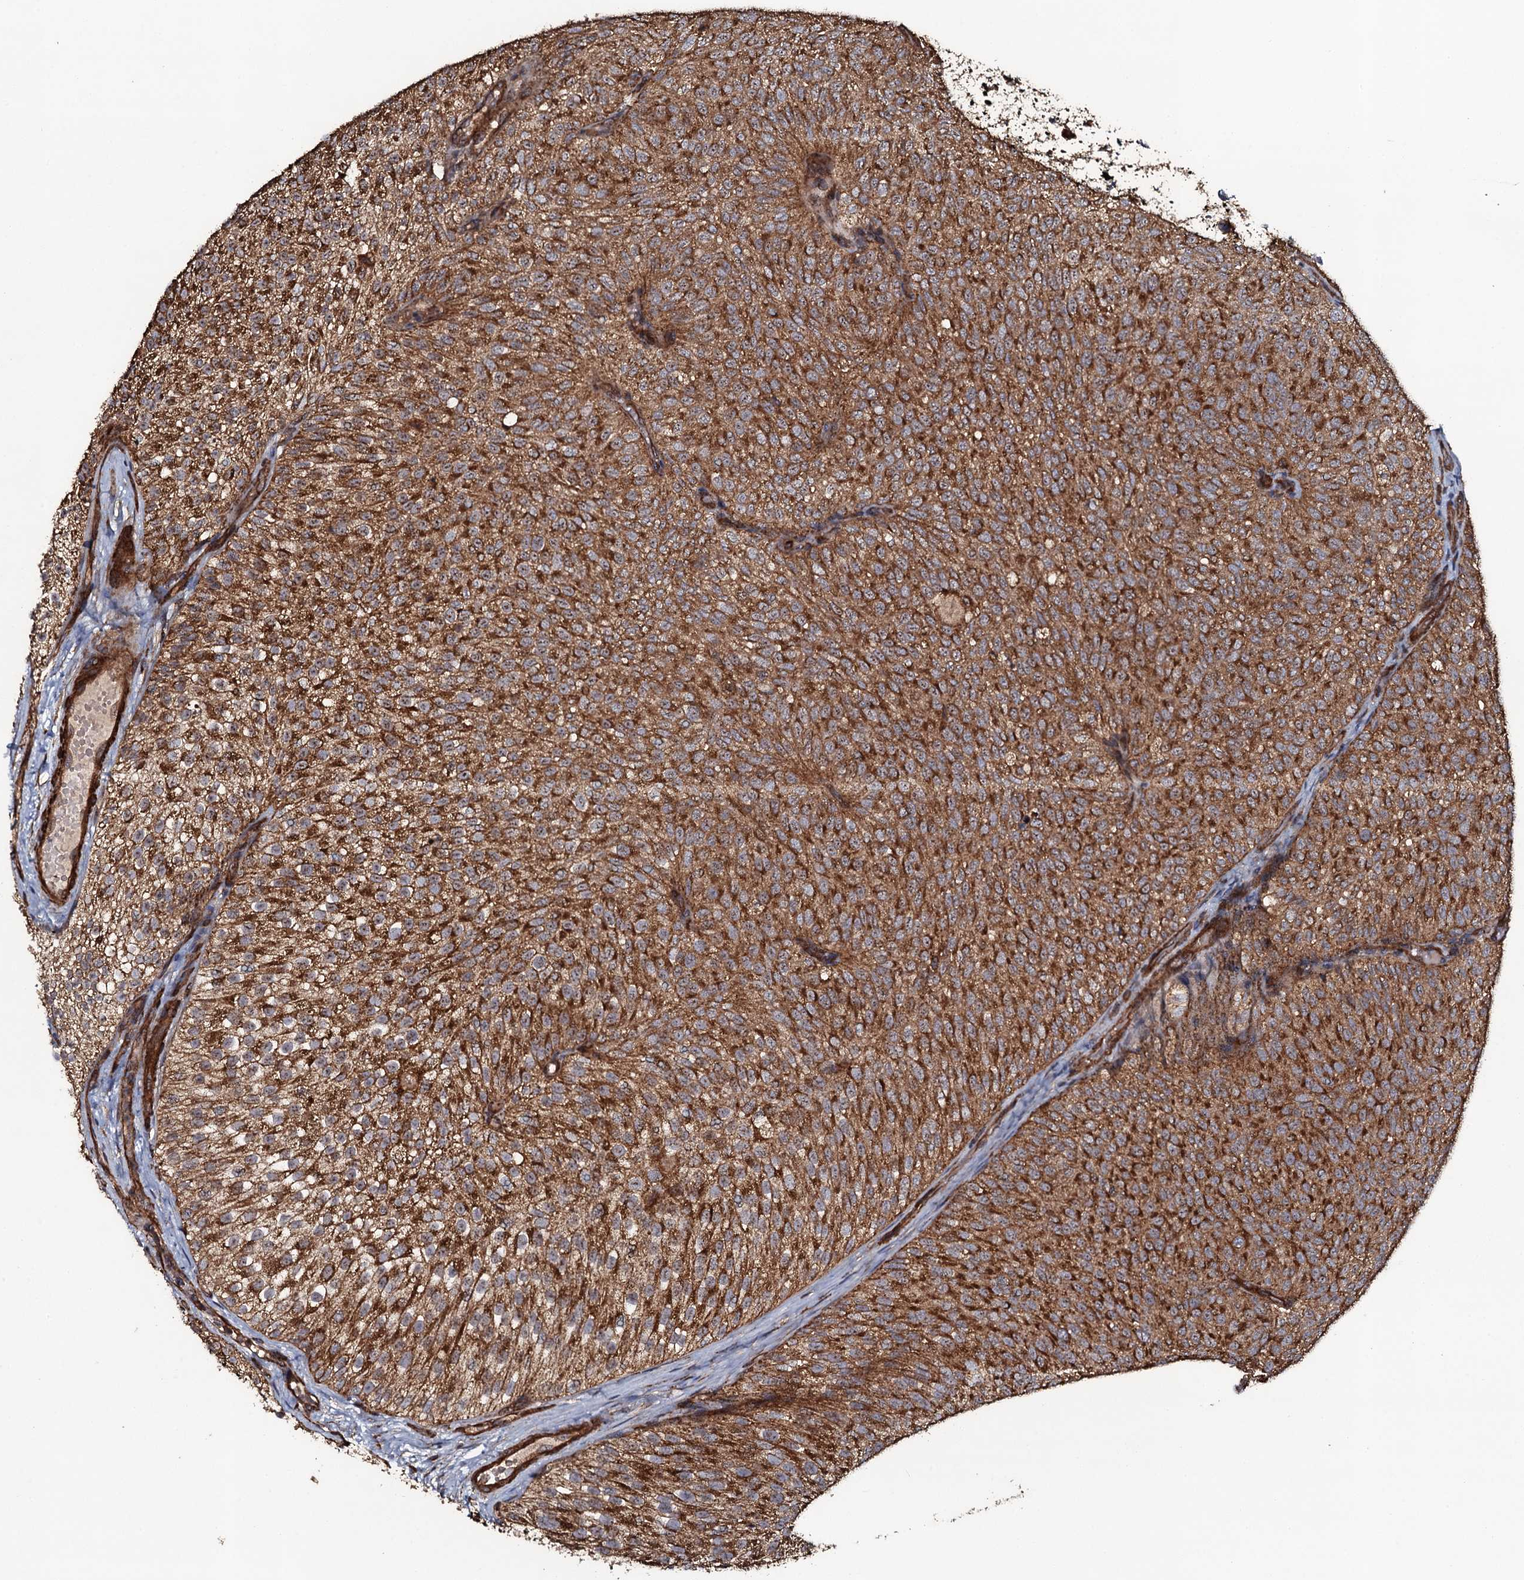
{"staining": {"intensity": "strong", "quantity": ">75%", "location": "cytoplasmic/membranous"}, "tissue": "urothelial cancer", "cell_type": "Tumor cells", "image_type": "cancer", "snomed": [{"axis": "morphology", "description": "Urothelial carcinoma, Low grade"}, {"axis": "topography", "description": "Urinary bladder"}], "caption": "A high amount of strong cytoplasmic/membranous staining is seen in about >75% of tumor cells in low-grade urothelial carcinoma tissue.", "gene": "VWA8", "patient": {"sex": "male", "age": 78}}